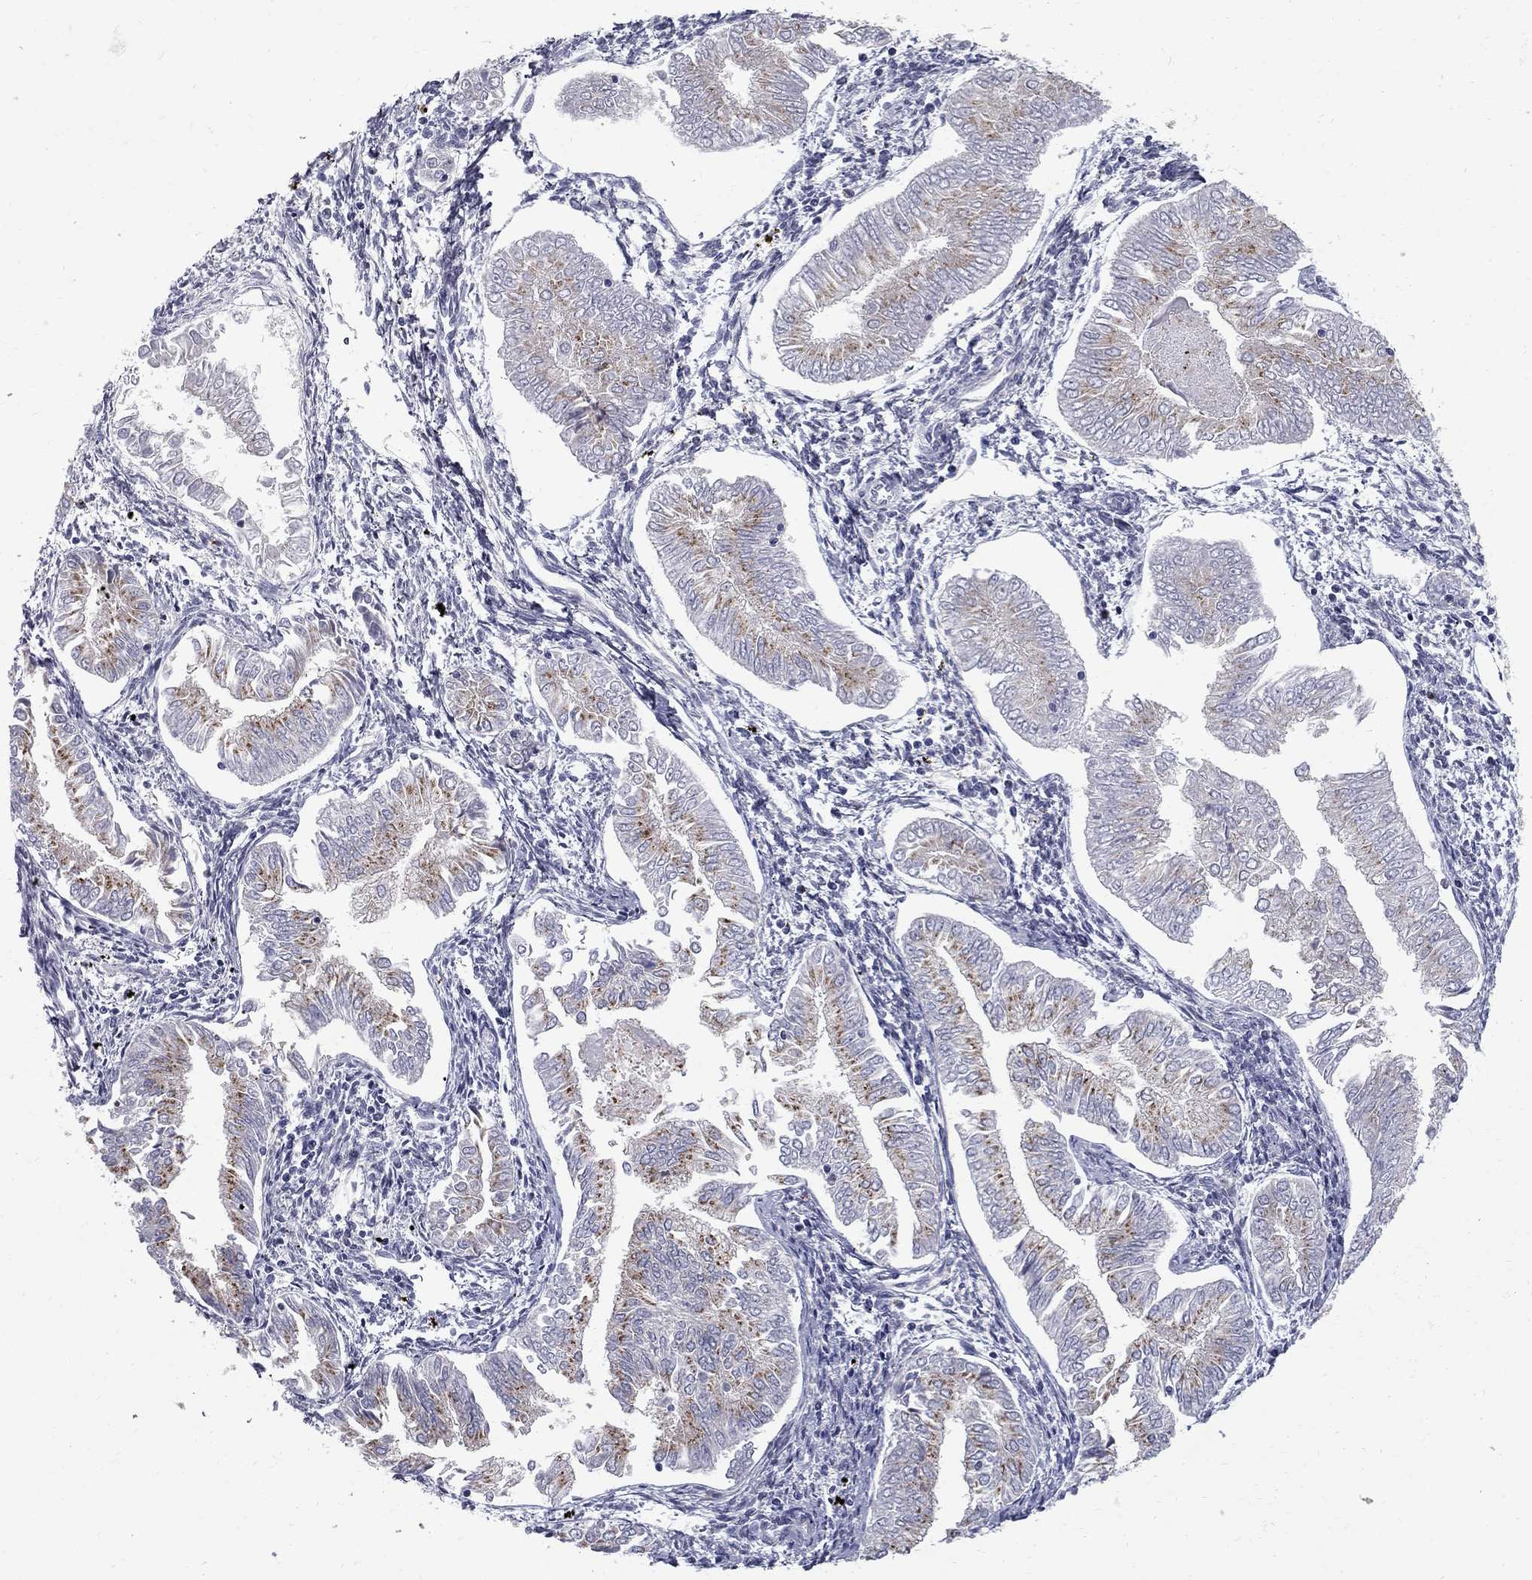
{"staining": {"intensity": "moderate", "quantity": ">75%", "location": "cytoplasmic/membranous"}, "tissue": "endometrial cancer", "cell_type": "Tumor cells", "image_type": "cancer", "snomed": [{"axis": "morphology", "description": "Adenocarcinoma, NOS"}, {"axis": "topography", "description": "Endometrium"}], "caption": "Immunohistochemical staining of human endometrial cancer (adenocarcinoma) displays medium levels of moderate cytoplasmic/membranous staining in about >75% of tumor cells.", "gene": "CLIC6", "patient": {"sex": "female", "age": 53}}